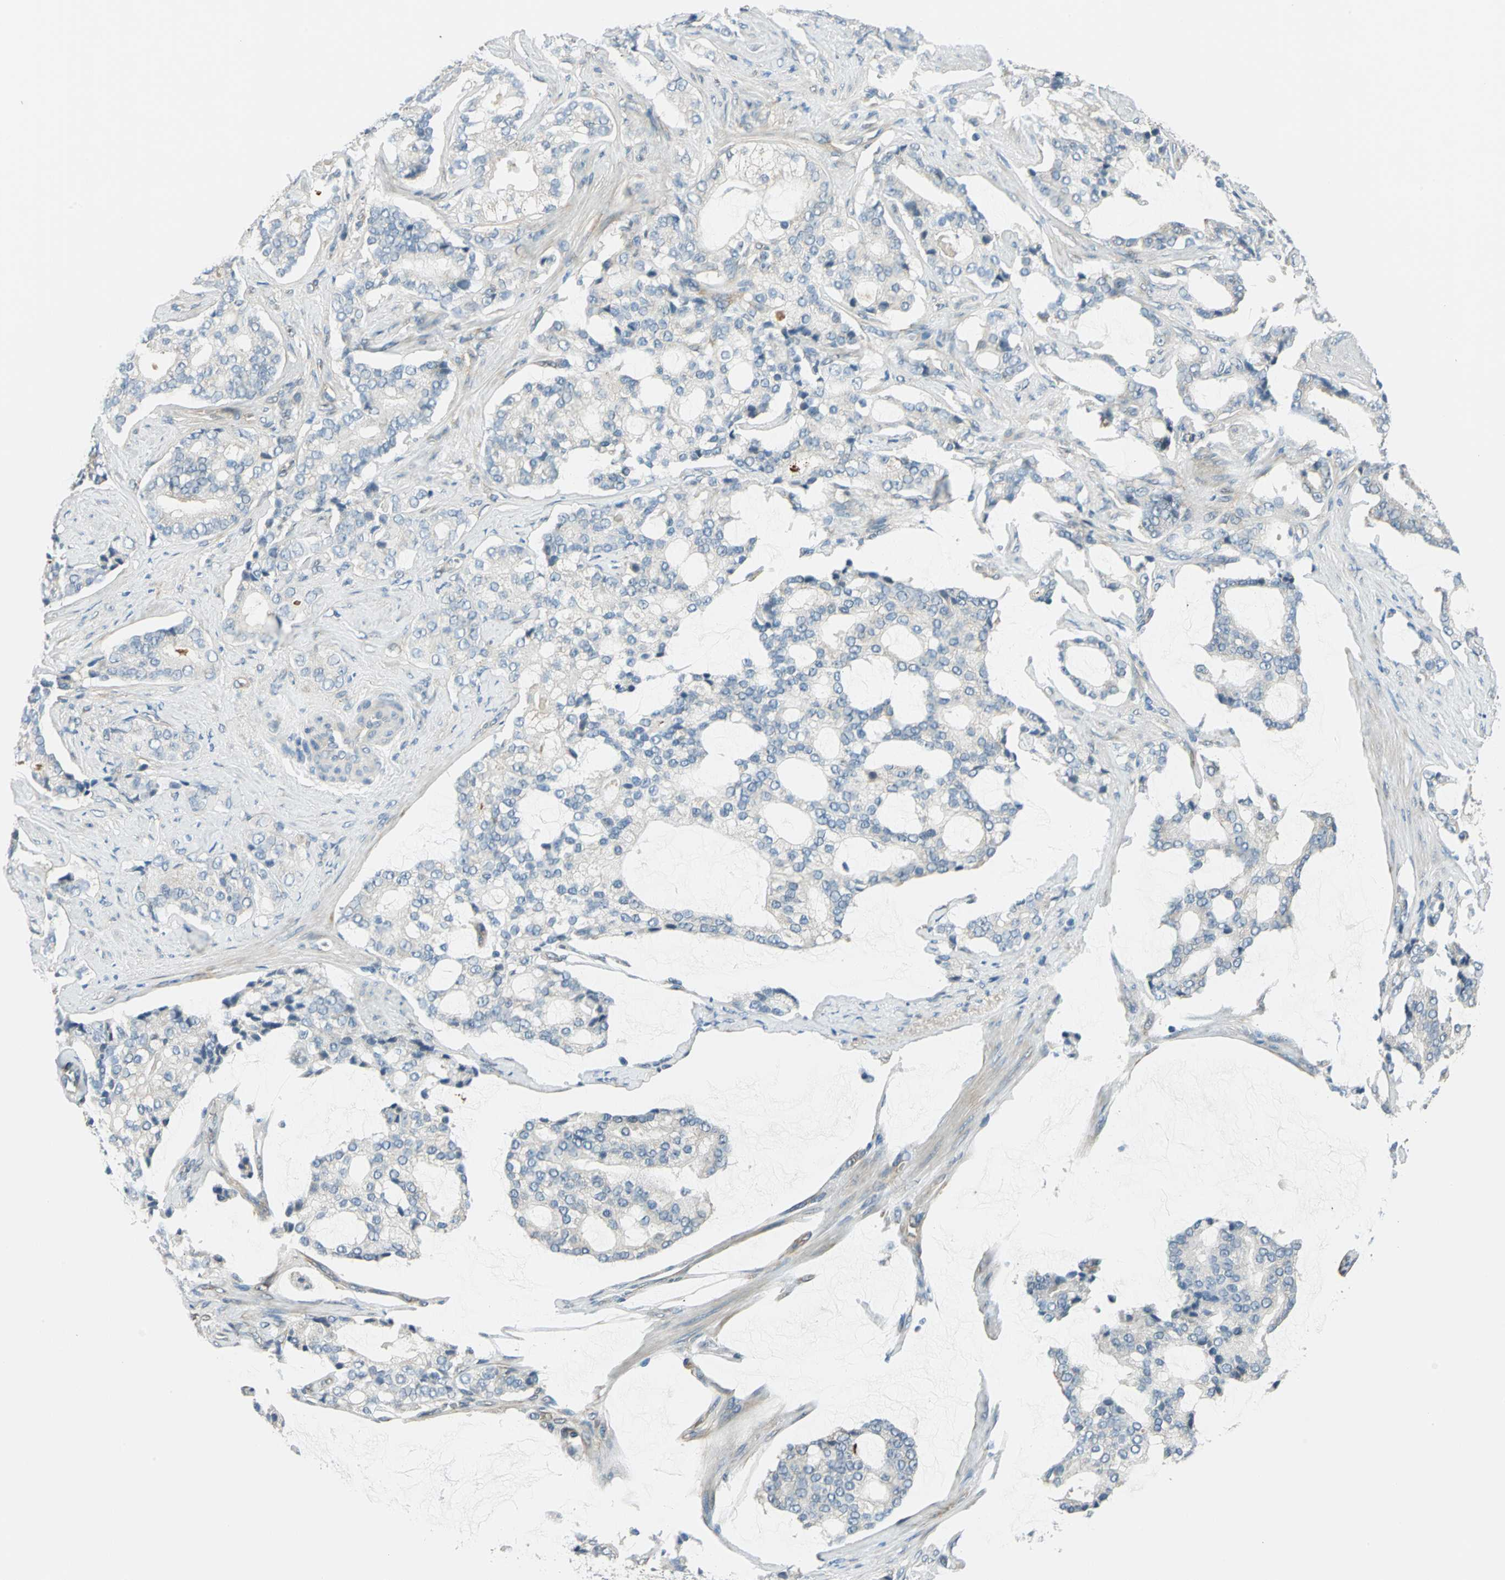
{"staining": {"intensity": "negative", "quantity": "none", "location": "none"}, "tissue": "prostate cancer", "cell_type": "Tumor cells", "image_type": "cancer", "snomed": [{"axis": "morphology", "description": "Adenocarcinoma, Low grade"}, {"axis": "topography", "description": "Prostate"}], "caption": "Immunohistochemical staining of human prostate cancer (adenocarcinoma (low-grade)) reveals no significant positivity in tumor cells.", "gene": "CDC42EP1", "patient": {"sex": "male", "age": 58}}